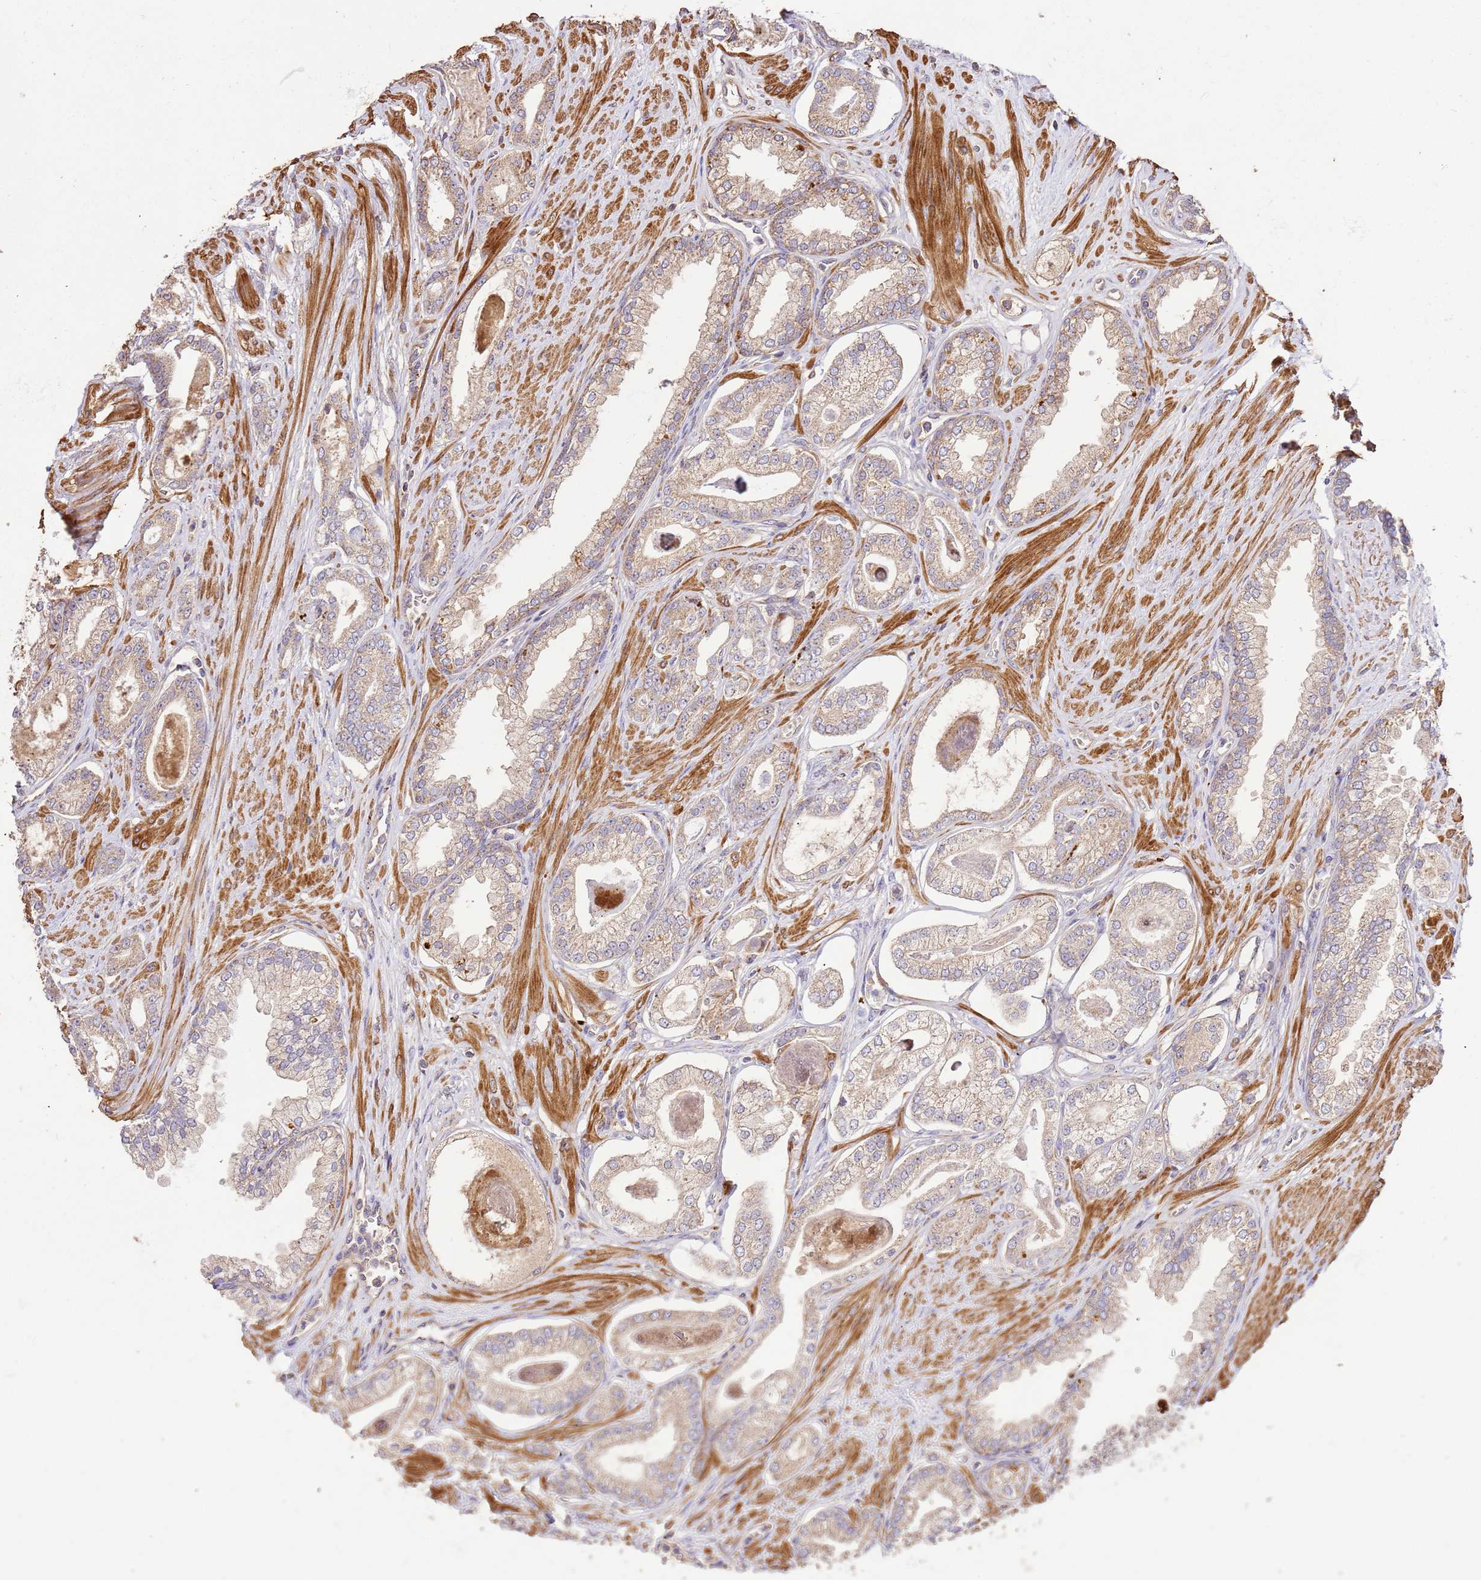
{"staining": {"intensity": "moderate", "quantity": ">75%", "location": "cytoplasmic/membranous"}, "tissue": "prostate cancer", "cell_type": "Tumor cells", "image_type": "cancer", "snomed": [{"axis": "morphology", "description": "Adenocarcinoma, Low grade"}, {"axis": "topography", "description": "Prostate"}], "caption": "Prostate adenocarcinoma (low-grade) tissue shows moderate cytoplasmic/membranous expression in approximately >75% of tumor cells", "gene": "CEP55", "patient": {"sex": "male", "age": 60}}